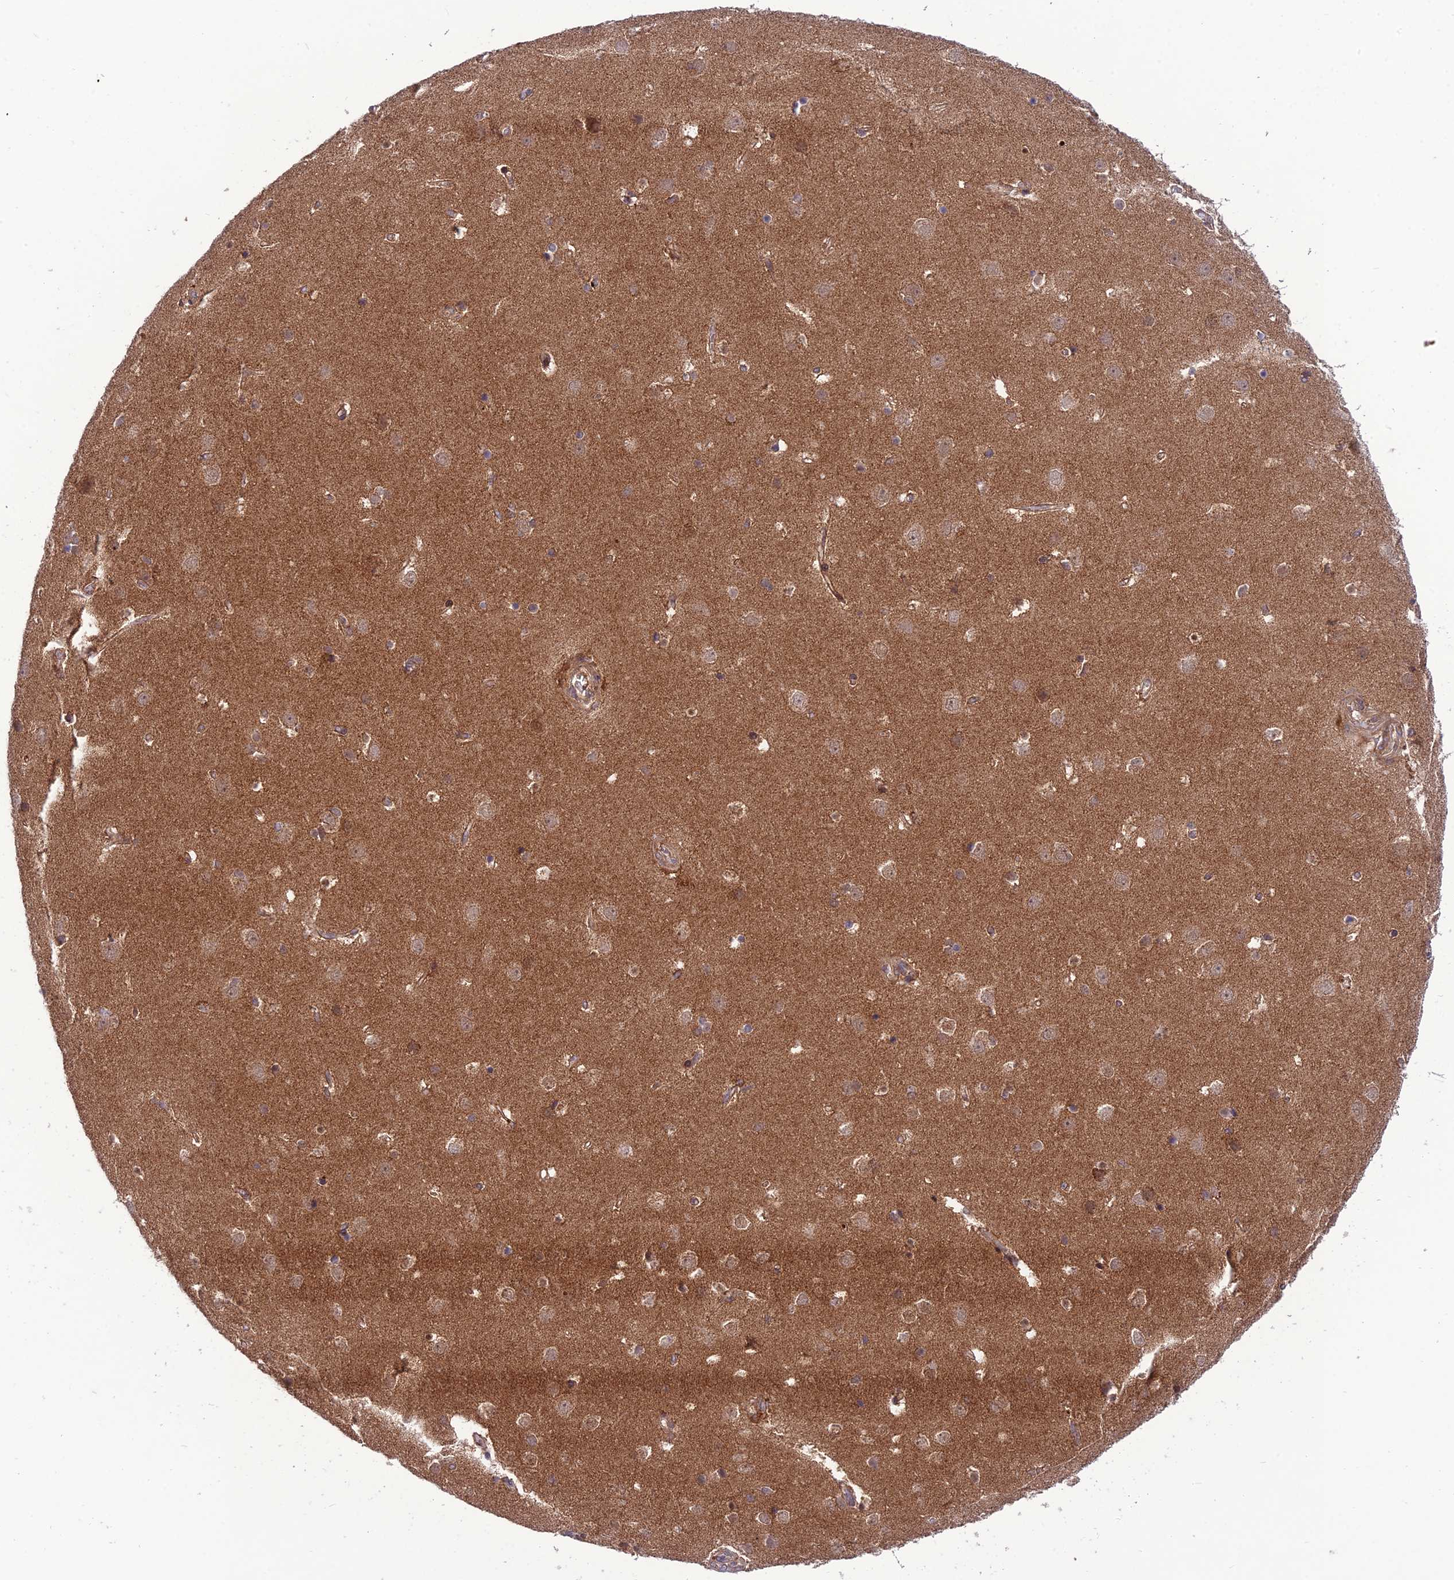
{"staining": {"intensity": "moderate", "quantity": "25%-75%", "location": "cytoplasmic/membranous"}, "tissue": "cerebral cortex", "cell_type": "Endothelial cells", "image_type": "normal", "snomed": [{"axis": "morphology", "description": "Normal tissue, NOS"}, {"axis": "topography", "description": "Cerebral cortex"}], "caption": "This is an image of immunohistochemistry (IHC) staining of normal cerebral cortex, which shows moderate positivity in the cytoplasmic/membranous of endothelial cells.", "gene": "NDUFC1", "patient": {"sex": "male", "age": 54}}